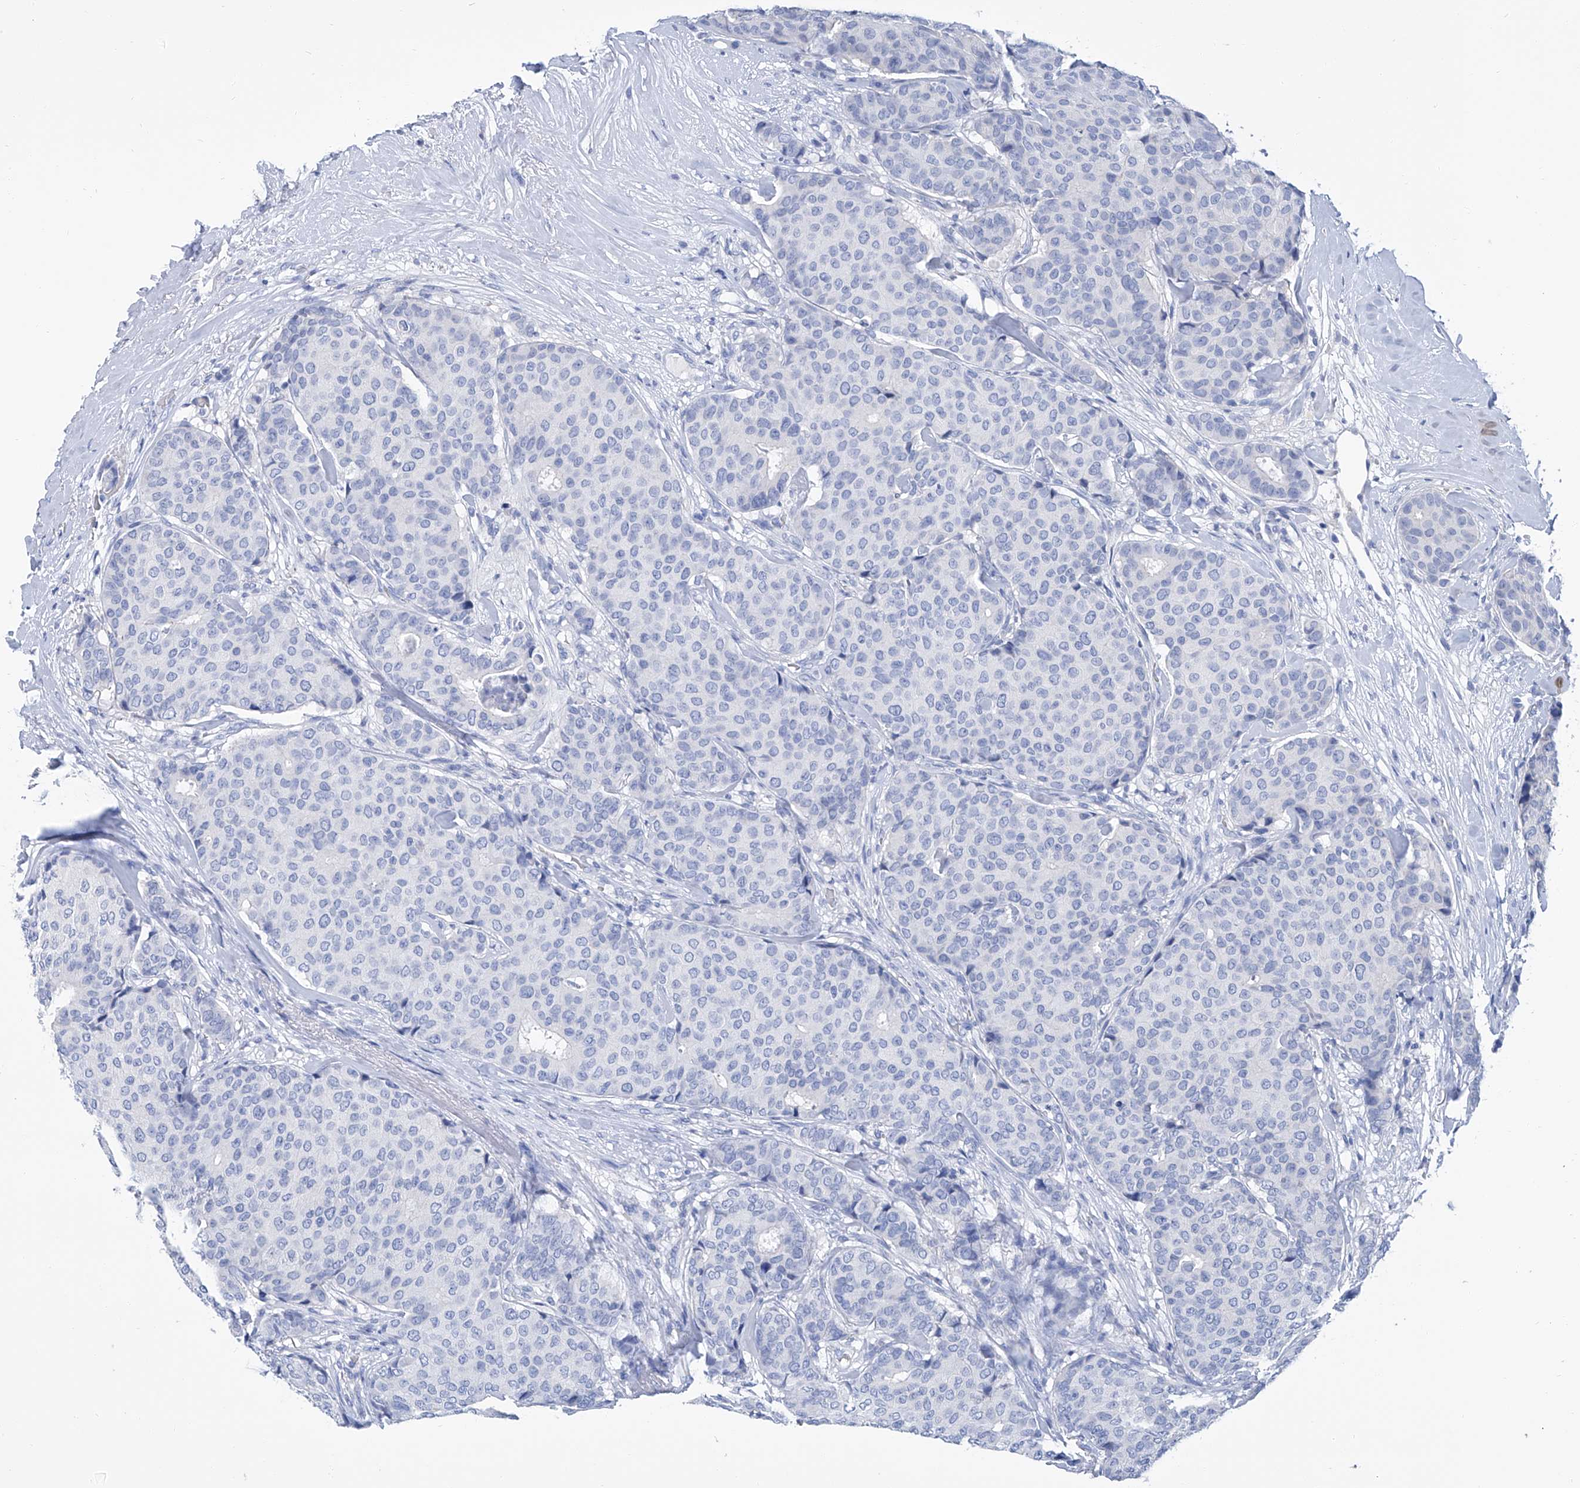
{"staining": {"intensity": "negative", "quantity": "none", "location": "none"}, "tissue": "breast cancer", "cell_type": "Tumor cells", "image_type": "cancer", "snomed": [{"axis": "morphology", "description": "Duct carcinoma"}, {"axis": "topography", "description": "Breast"}], "caption": "IHC micrograph of neoplastic tissue: human breast cancer stained with DAB (3,3'-diaminobenzidine) reveals no significant protein positivity in tumor cells.", "gene": "GPT", "patient": {"sex": "female", "age": 75}}